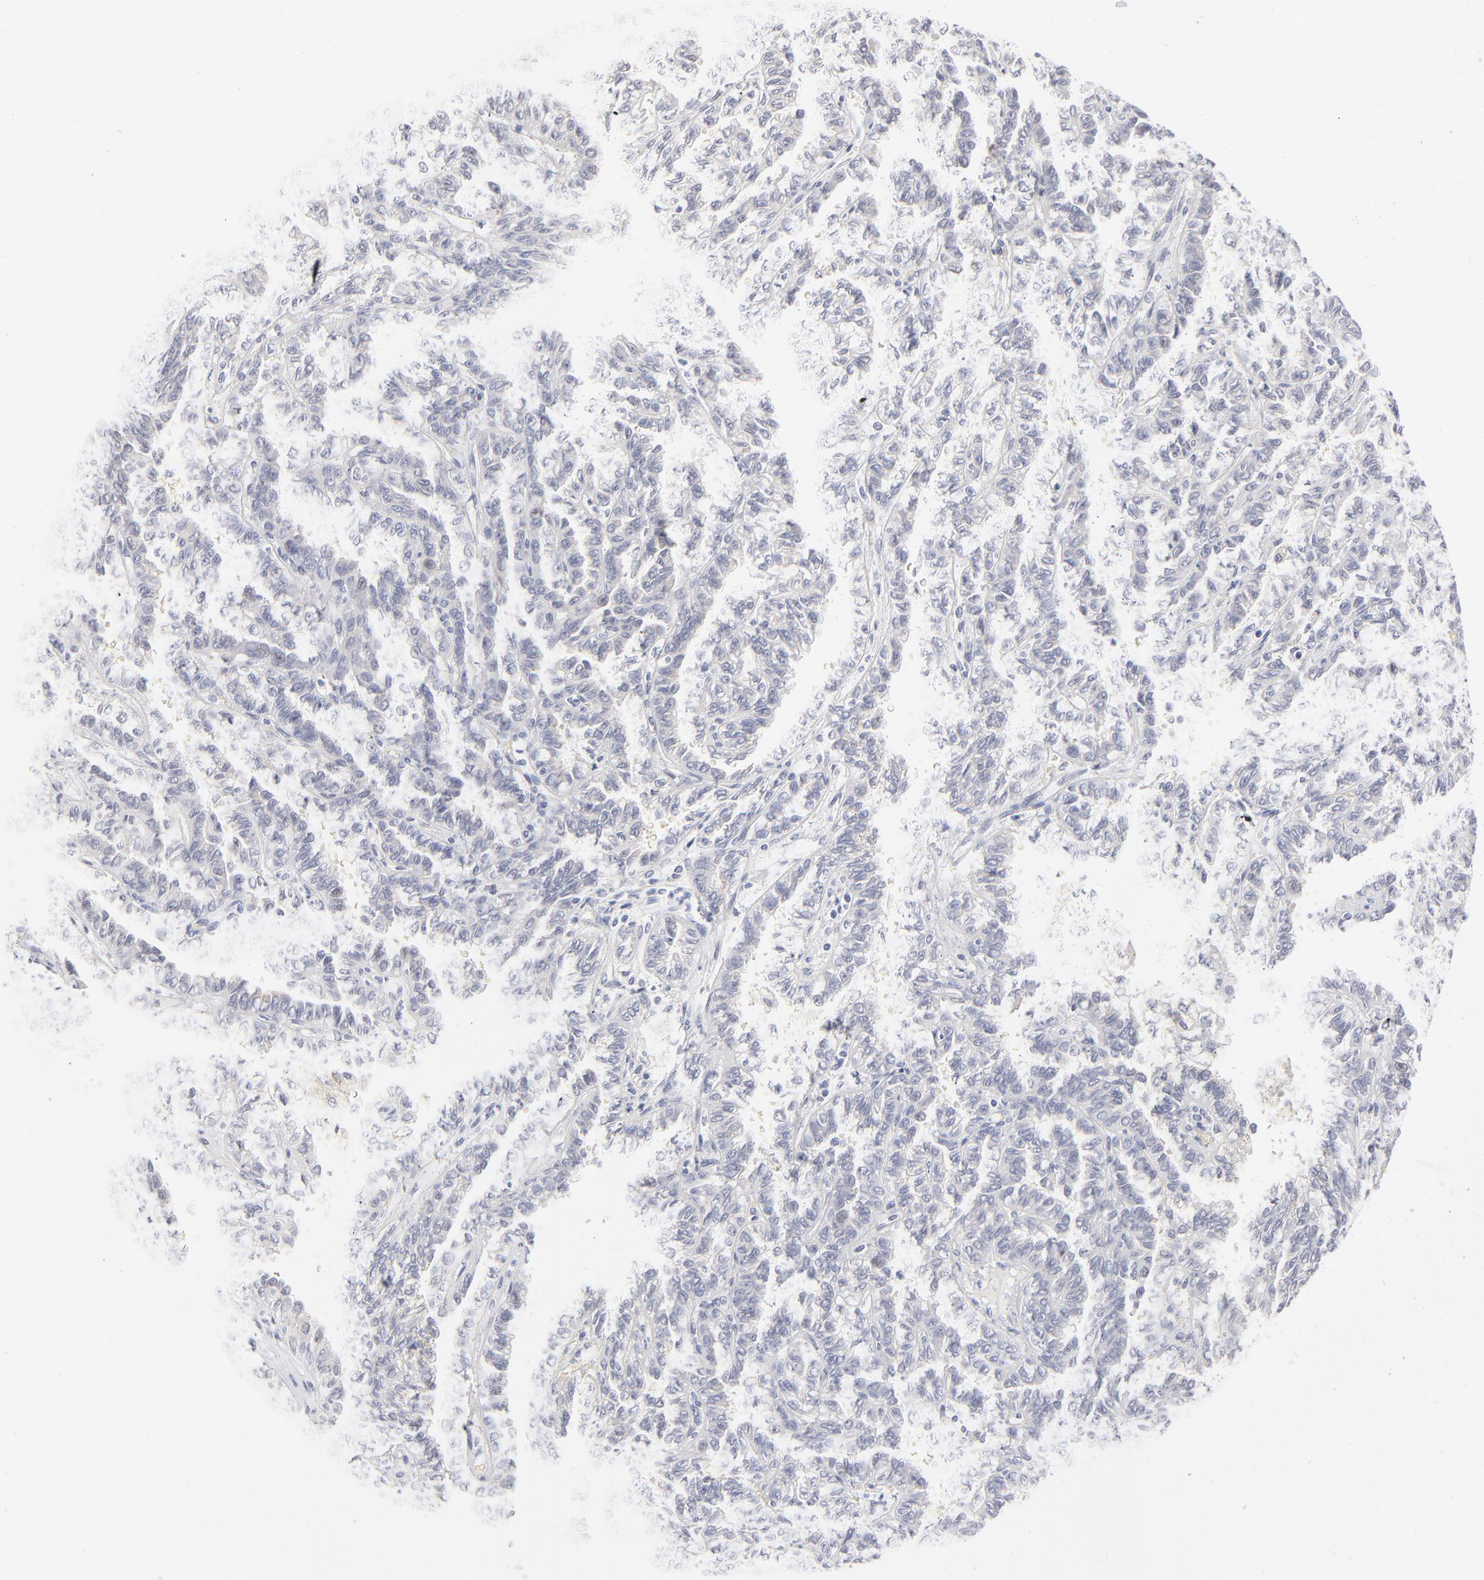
{"staining": {"intensity": "negative", "quantity": "none", "location": "none"}, "tissue": "renal cancer", "cell_type": "Tumor cells", "image_type": "cancer", "snomed": [{"axis": "morphology", "description": "Inflammation, NOS"}, {"axis": "morphology", "description": "Adenocarcinoma, NOS"}, {"axis": "topography", "description": "Kidney"}], "caption": "IHC micrograph of neoplastic tissue: human renal cancer (adenocarcinoma) stained with DAB reveals no significant protein expression in tumor cells.", "gene": "RBM3", "patient": {"sex": "male", "age": 68}}